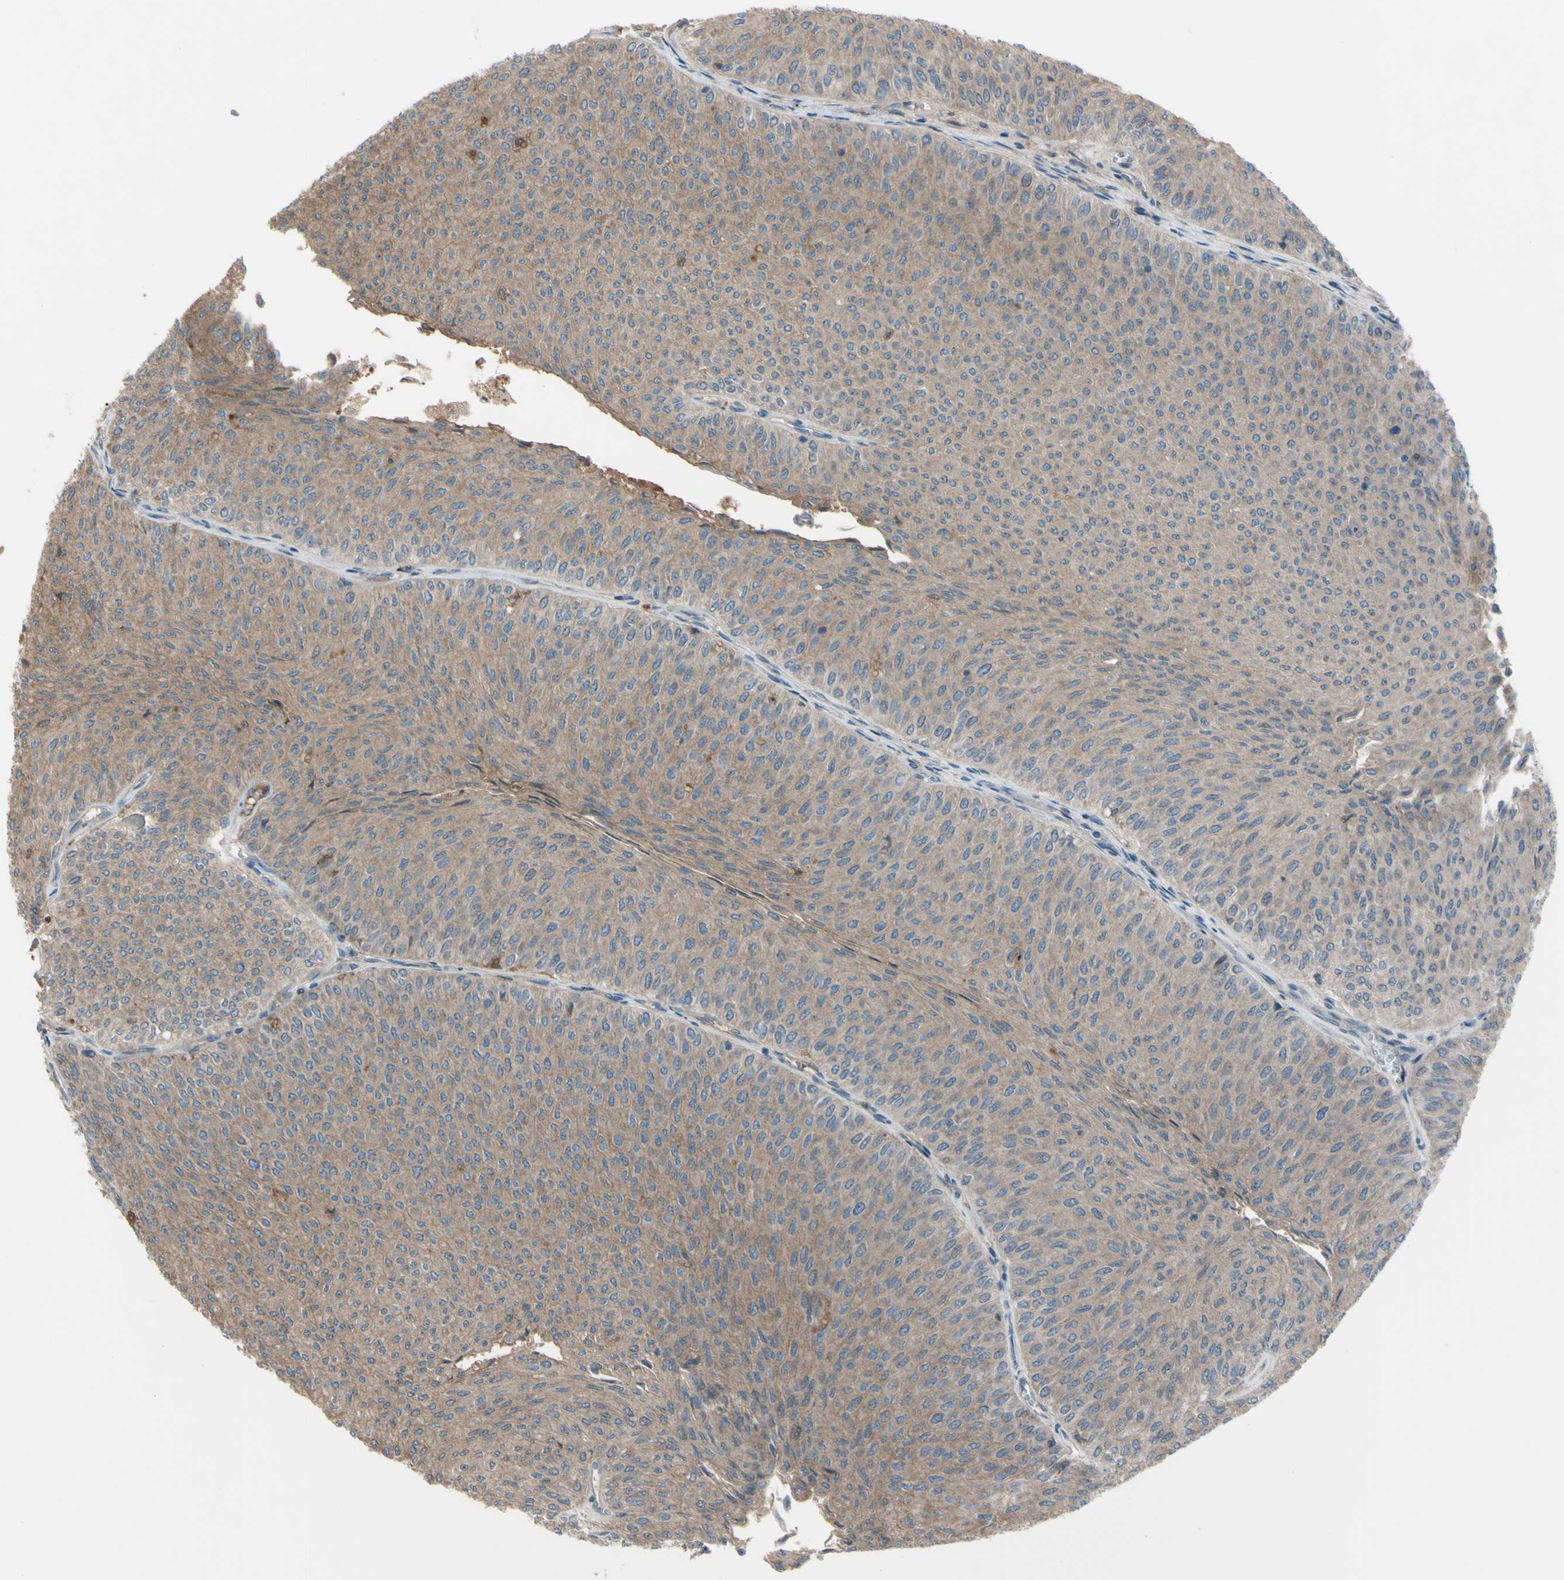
{"staining": {"intensity": "weak", "quantity": ">75%", "location": "cytoplasmic/membranous"}, "tissue": "urothelial cancer", "cell_type": "Tumor cells", "image_type": "cancer", "snomed": [{"axis": "morphology", "description": "Urothelial carcinoma, Low grade"}, {"axis": "topography", "description": "Urinary bladder"}], "caption": "Weak cytoplasmic/membranous staining for a protein is appreciated in approximately >75% of tumor cells of urothelial carcinoma (low-grade) using IHC.", "gene": "AFP", "patient": {"sex": "male", "age": 78}}